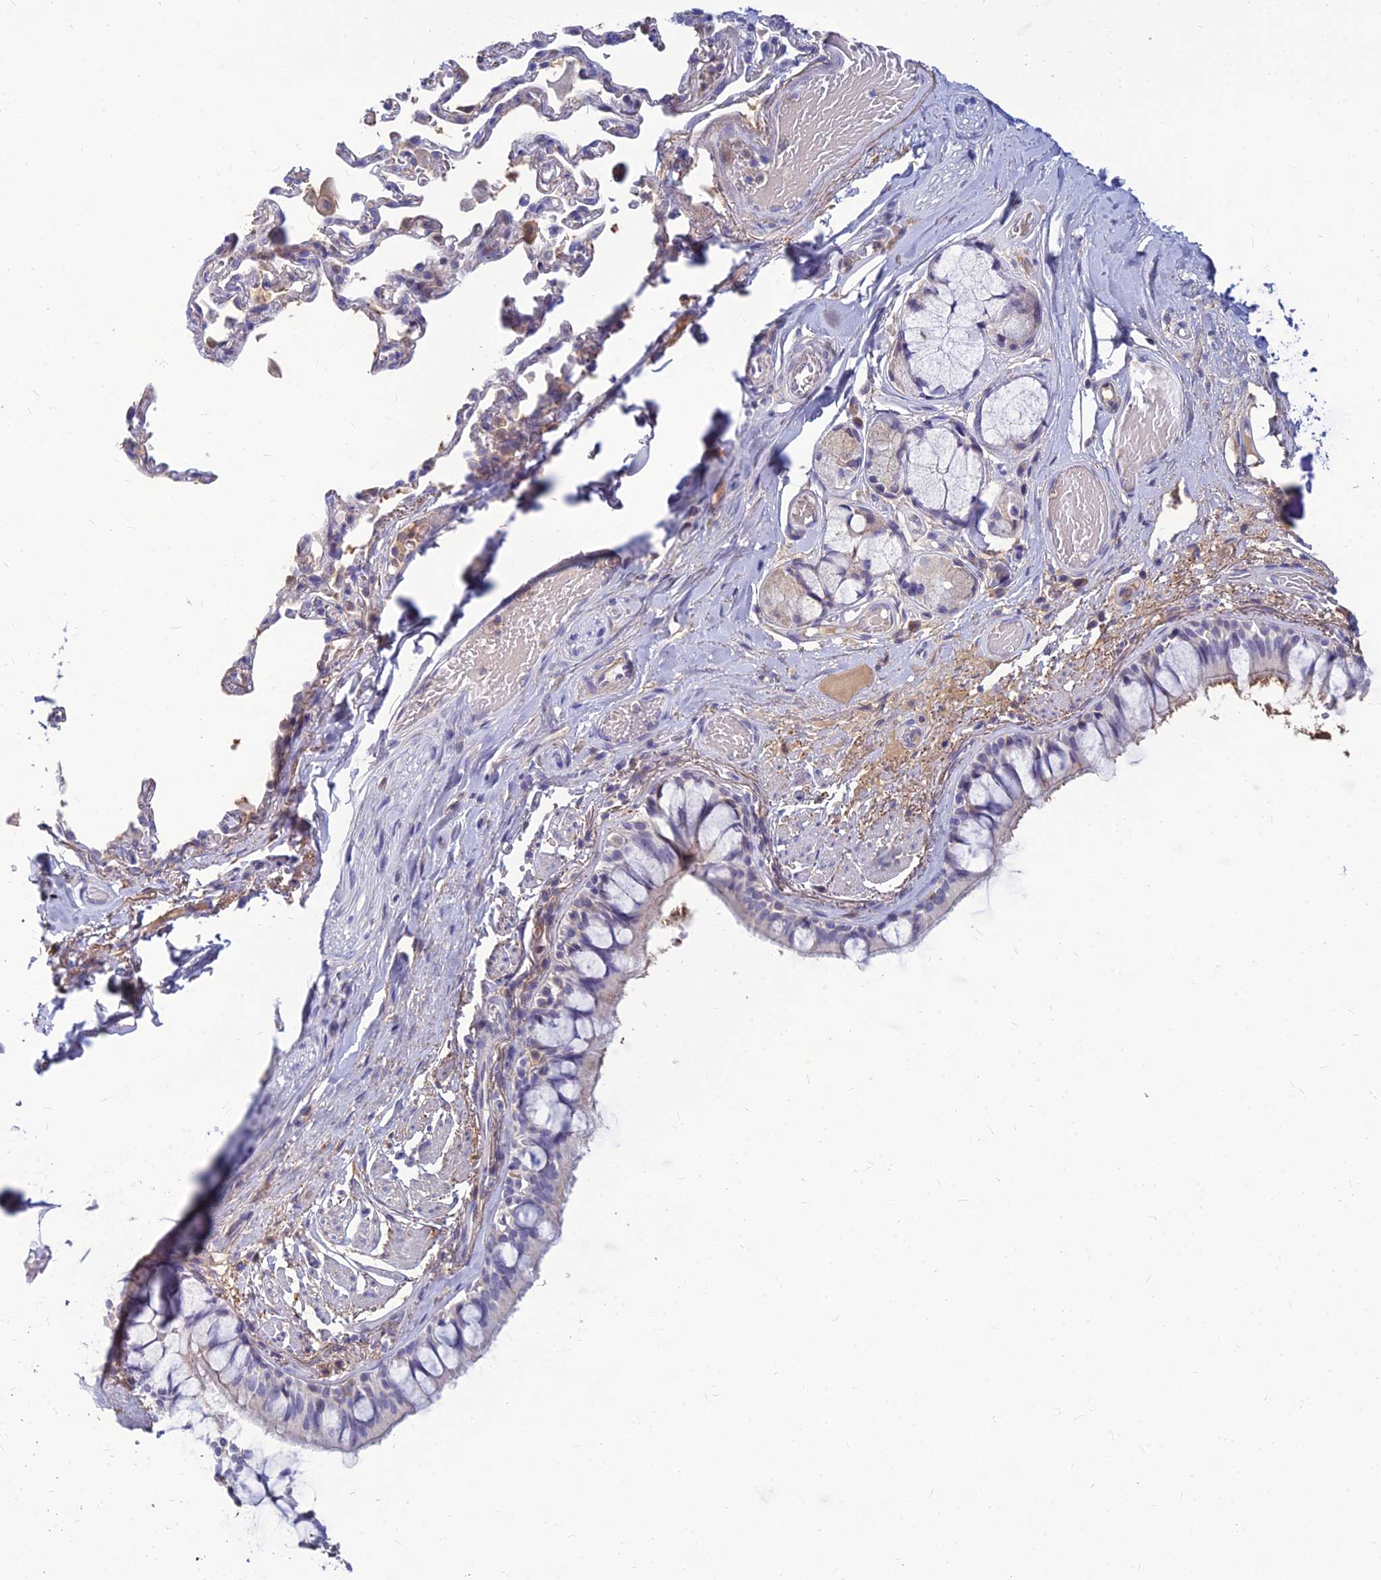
{"staining": {"intensity": "weak", "quantity": "<25%", "location": "cytoplasmic/membranous"}, "tissue": "bronchus", "cell_type": "Respiratory epithelial cells", "image_type": "normal", "snomed": [{"axis": "morphology", "description": "Normal tissue, NOS"}, {"axis": "topography", "description": "Bronchus"}], "caption": "High magnification brightfield microscopy of normal bronchus stained with DAB (brown) and counterstained with hematoxylin (blue): respiratory epithelial cells show no significant expression.", "gene": "GOLGA6A", "patient": {"sex": "male", "age": 70}}